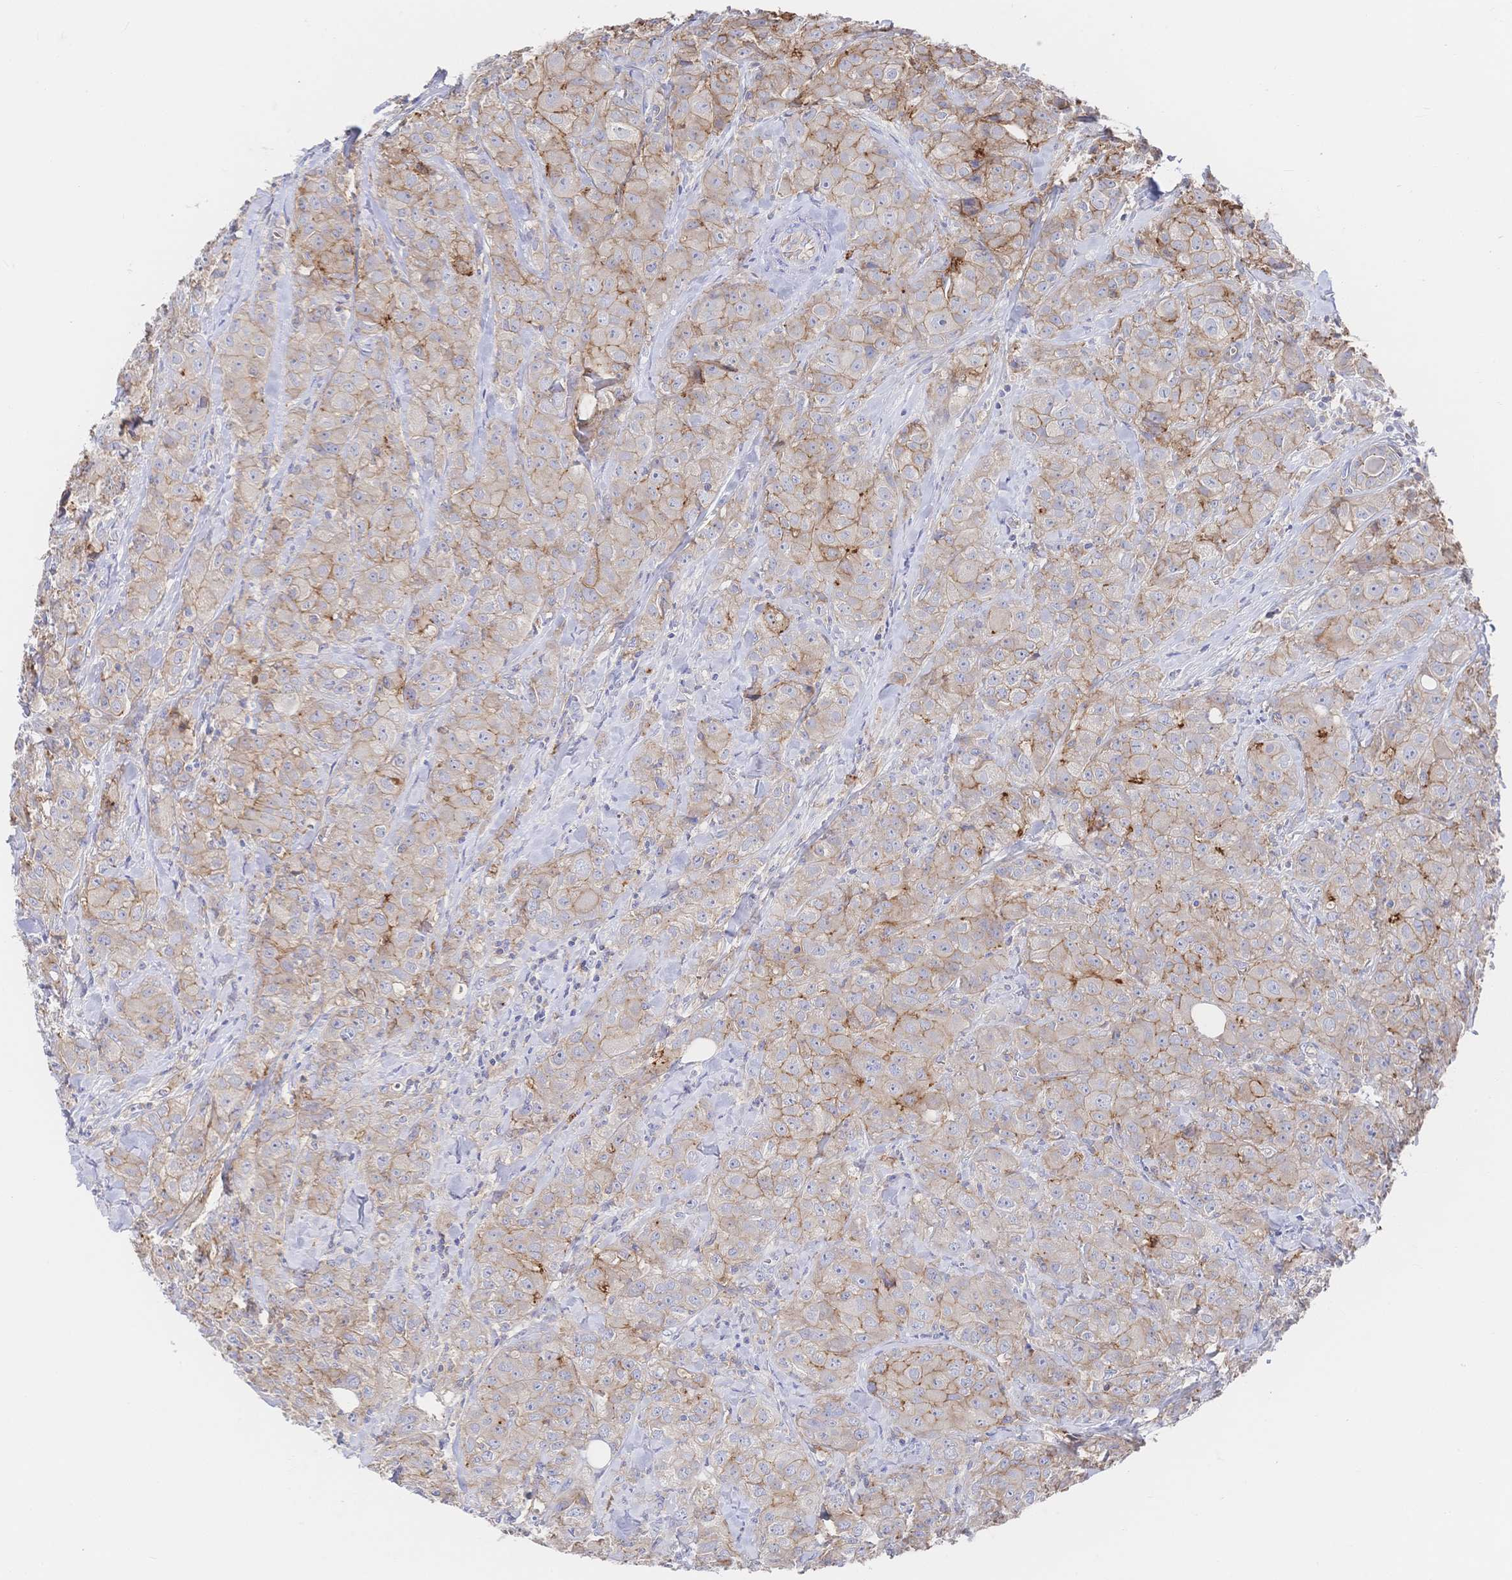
{"staining": {"intensity": "weak", "quantity": ">75%", "location": "cytoplasmic/membranous"}, "tissue": "breast cancer", "cell_type": "Tumor cells", "image_type": "cancer", "snomed": [{"axis": "morphology", "description": "Normal tissue, NOS"}, {"axis": "morphology", "description": "Duct carcinoma"}, {"axis": "topography", "description": "Breast"}], "caption": "An immunohistochemistry (IHC) image of tumor tissue is shown. Protein staining in brown labels weak cytoplasmic/membranous positivity in breast cancer within tumor cells.", "gene": "F11R", "patient": {"sex": "female", "age": 43}}